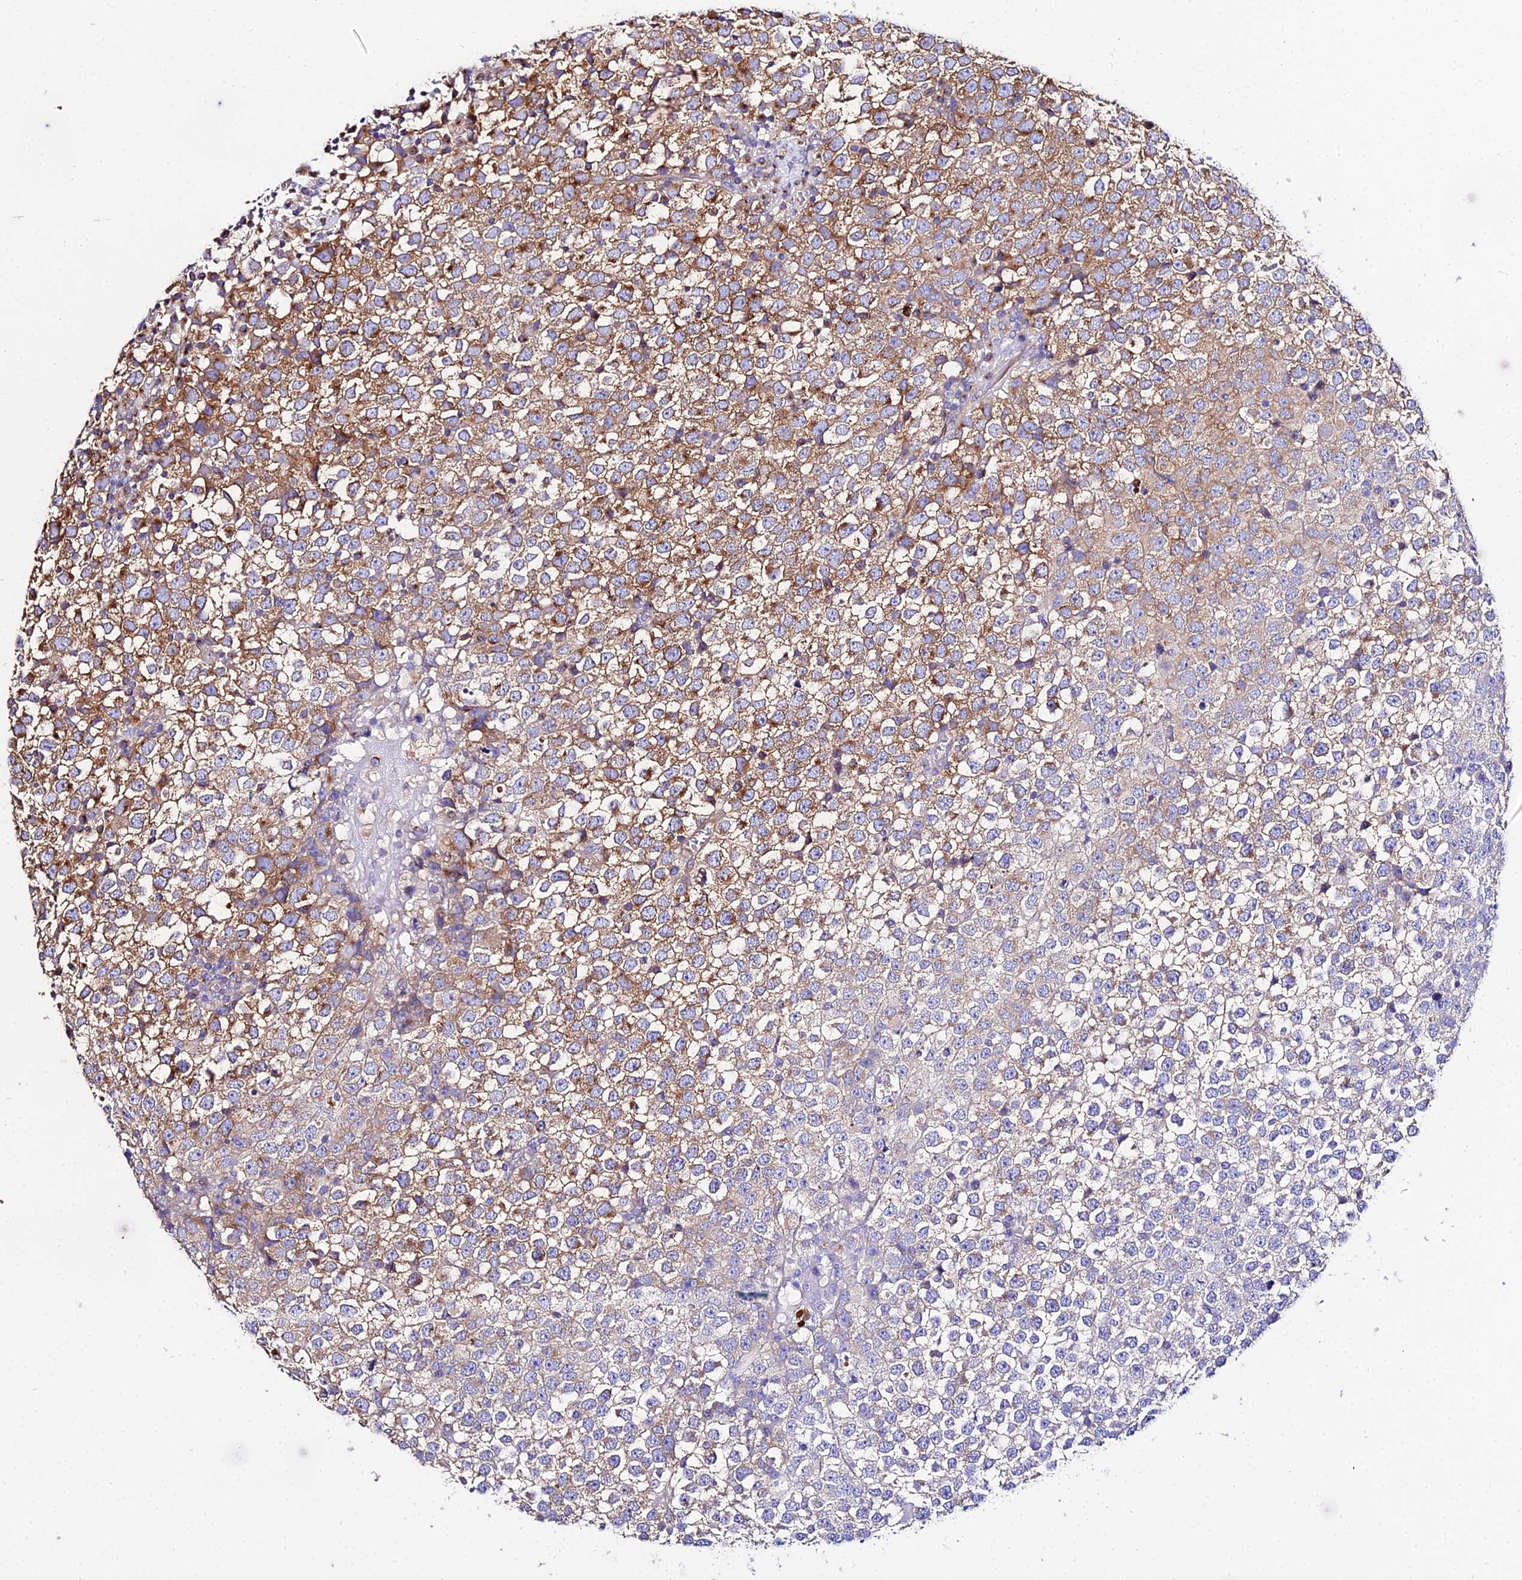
{"staining": {"intensity": "moderate", "quantity": "25%-75%", "location": "cytoplasmic/membranous"}, "tissue": "testis cancer", "cell_type": "Tumor cells", "image_type": "cancer", "snomed": [{"axis": "morphology", "description": "Seminoma, NOS"}, {"axis": "topography", "description": "Testis"}], "caption": "Immunohistochemistry micrograph of testis seminoma stained for a protein (brown), which demonstrates medium levels of moderate cytoplasmic/membranous positivity in approximately 25%-75% of tumor cells.", "gene": "TUBA3D", "patient": {"sex": "male", "age": 65}}